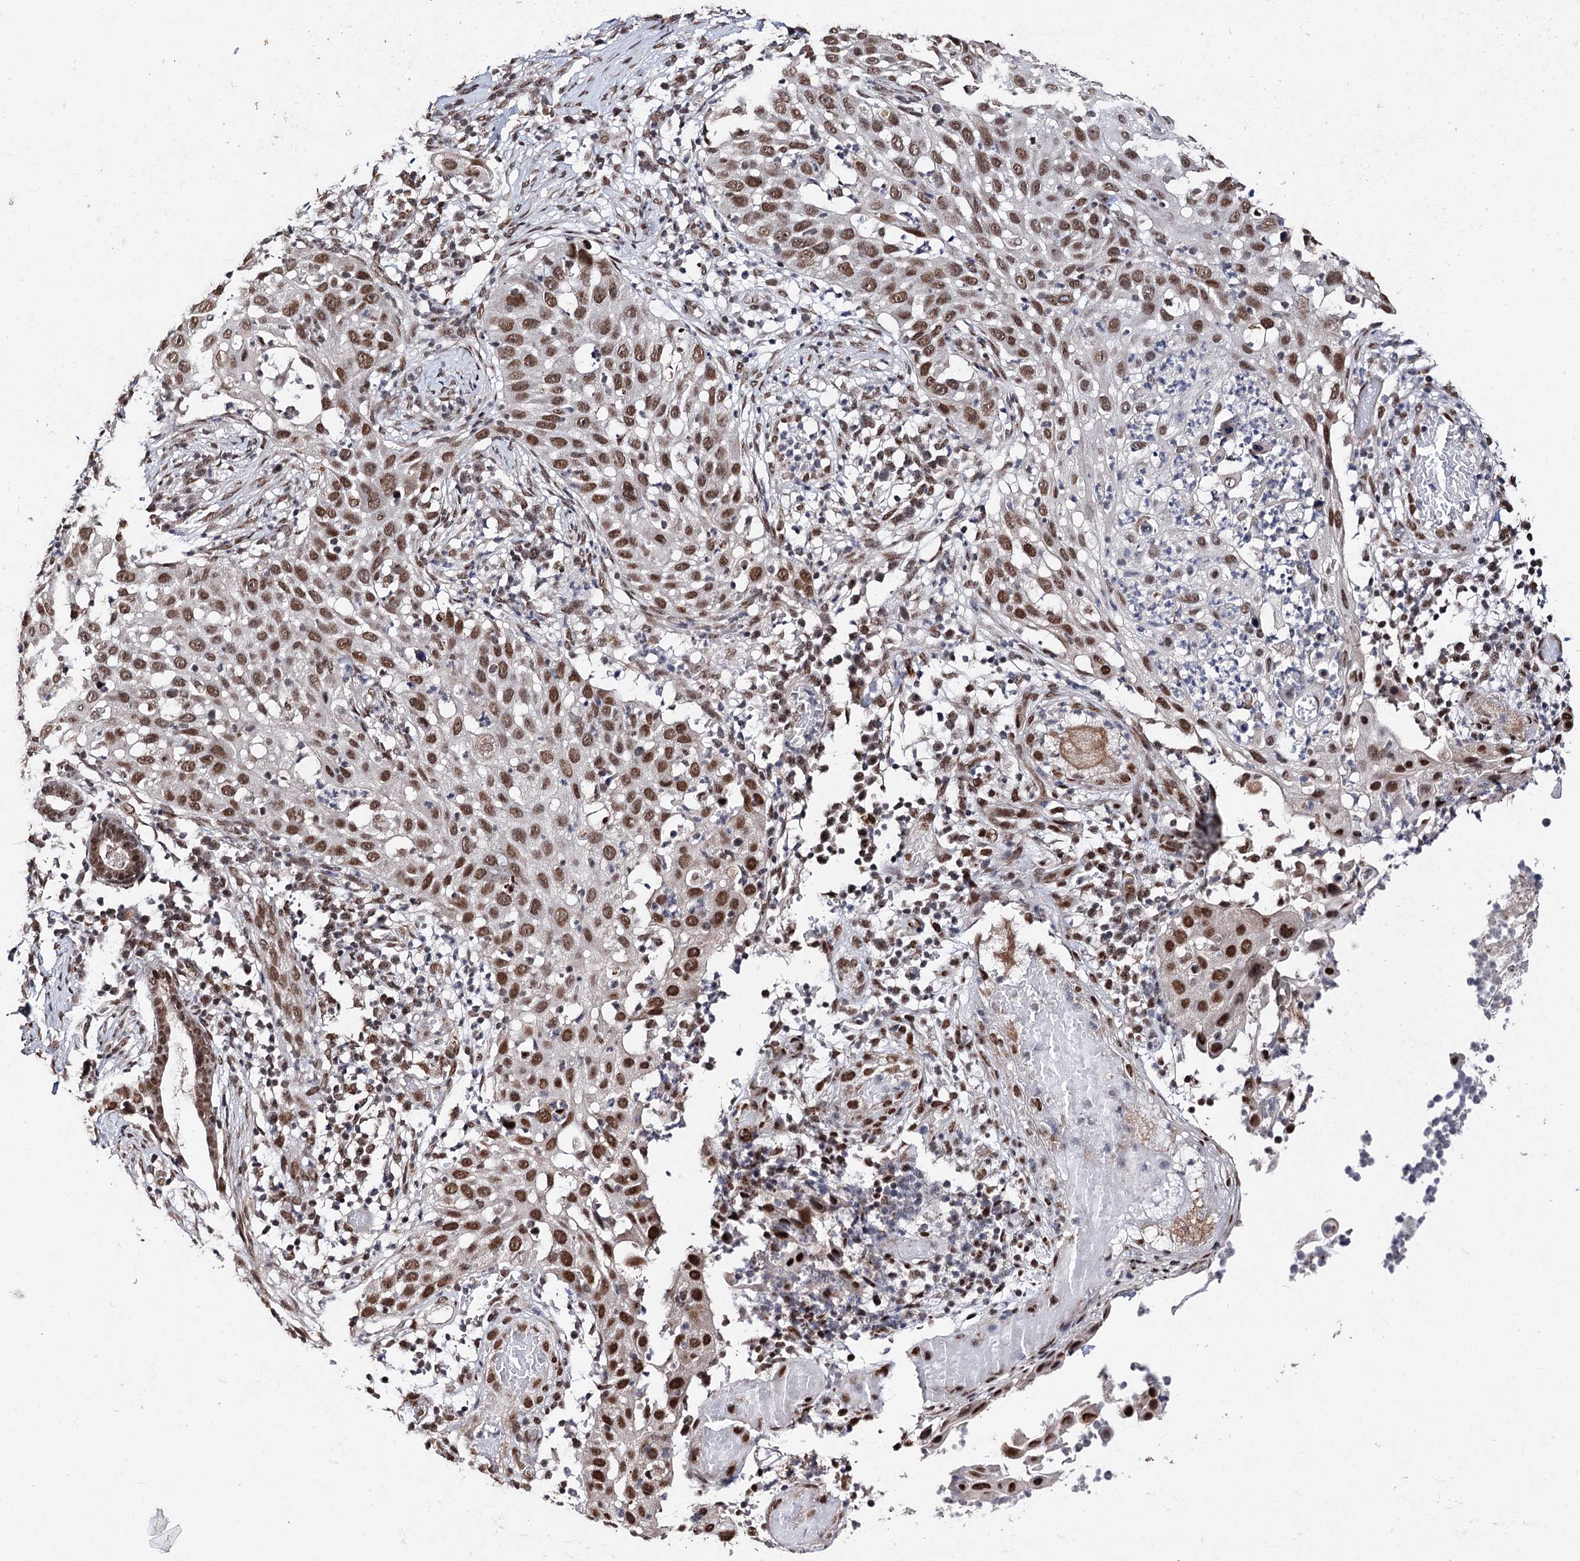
{"staining": {"intensity": "moderate", "quantity": ">75%", "location": "cytoplasmic/membranous"}, "tissue": "skin cancer", "cell_type": "Tumor cells", "image_type": "cancer", "snomed": [{"axis": "morphology", "description": "Squamous cell carcinoma, NOS"}, {"axis": "topography", "description": "Skin"}], "caption": "A medium amount of moderate cytoplasmic/membranous staining is present in about >75% of tumor cells in skin squamous cell carcinoma tissue.", "gene": "MATR3", "patient": {"sex": "female", "age": 44}}